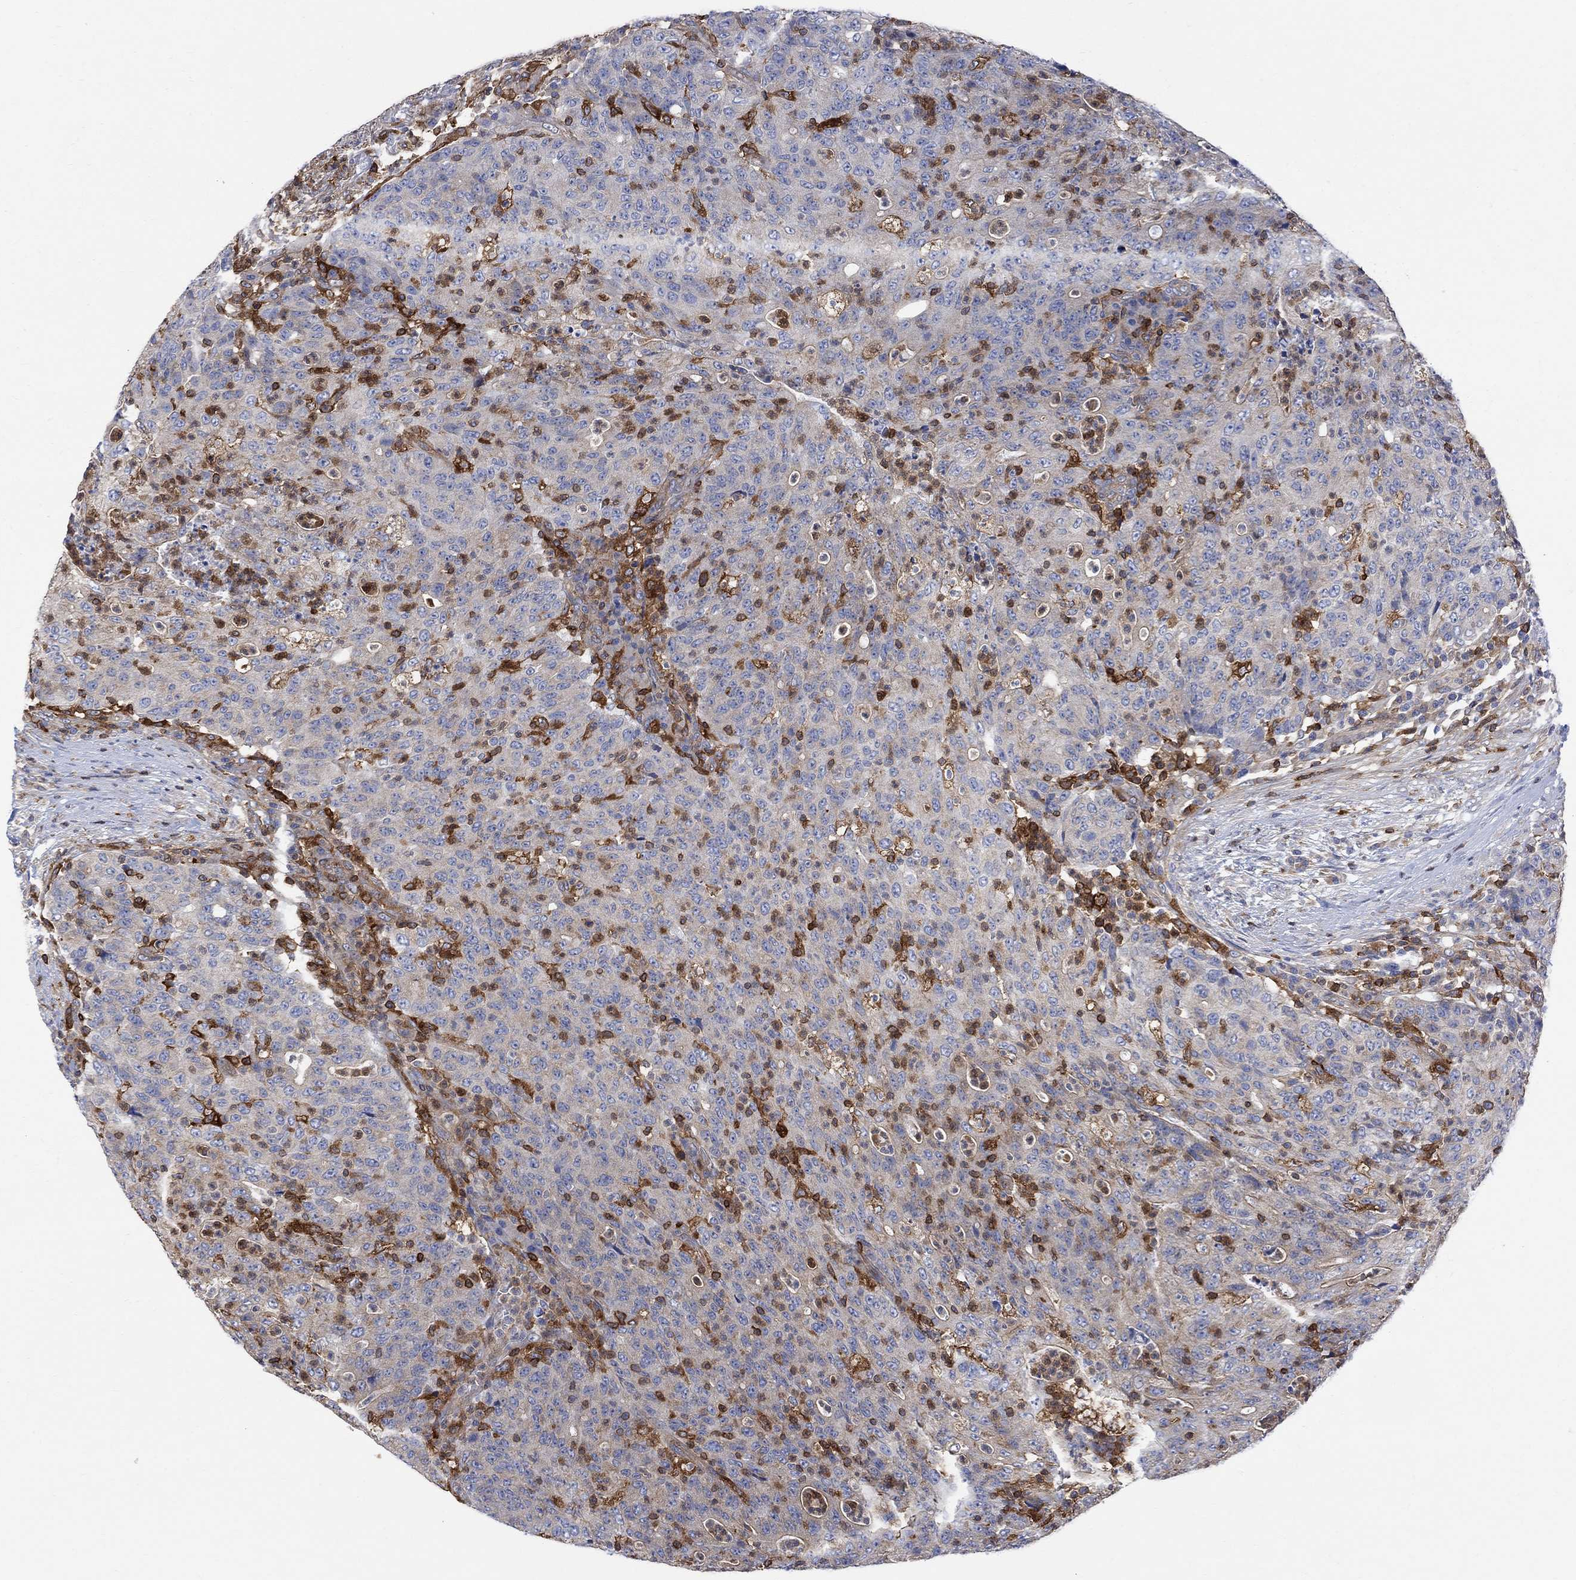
{"staining": {"intensity": "negative", "quantity": "none", "location": "none"}, "tissue": "colorectal cancer", "cell_type": "Tumor cells", "image_type": "cancer", "snomed": [{"axis": "morphology", "description": "Adenocarcinoma, NOS"}, {"axis": "topography", "description": "Colon"}], "caption": "IHC of colorectal cancer (adenocarcinoma) displays no staining in tumor cells.", "gene": "GBP5", "patient": {"sex": "male", "age": 70}}